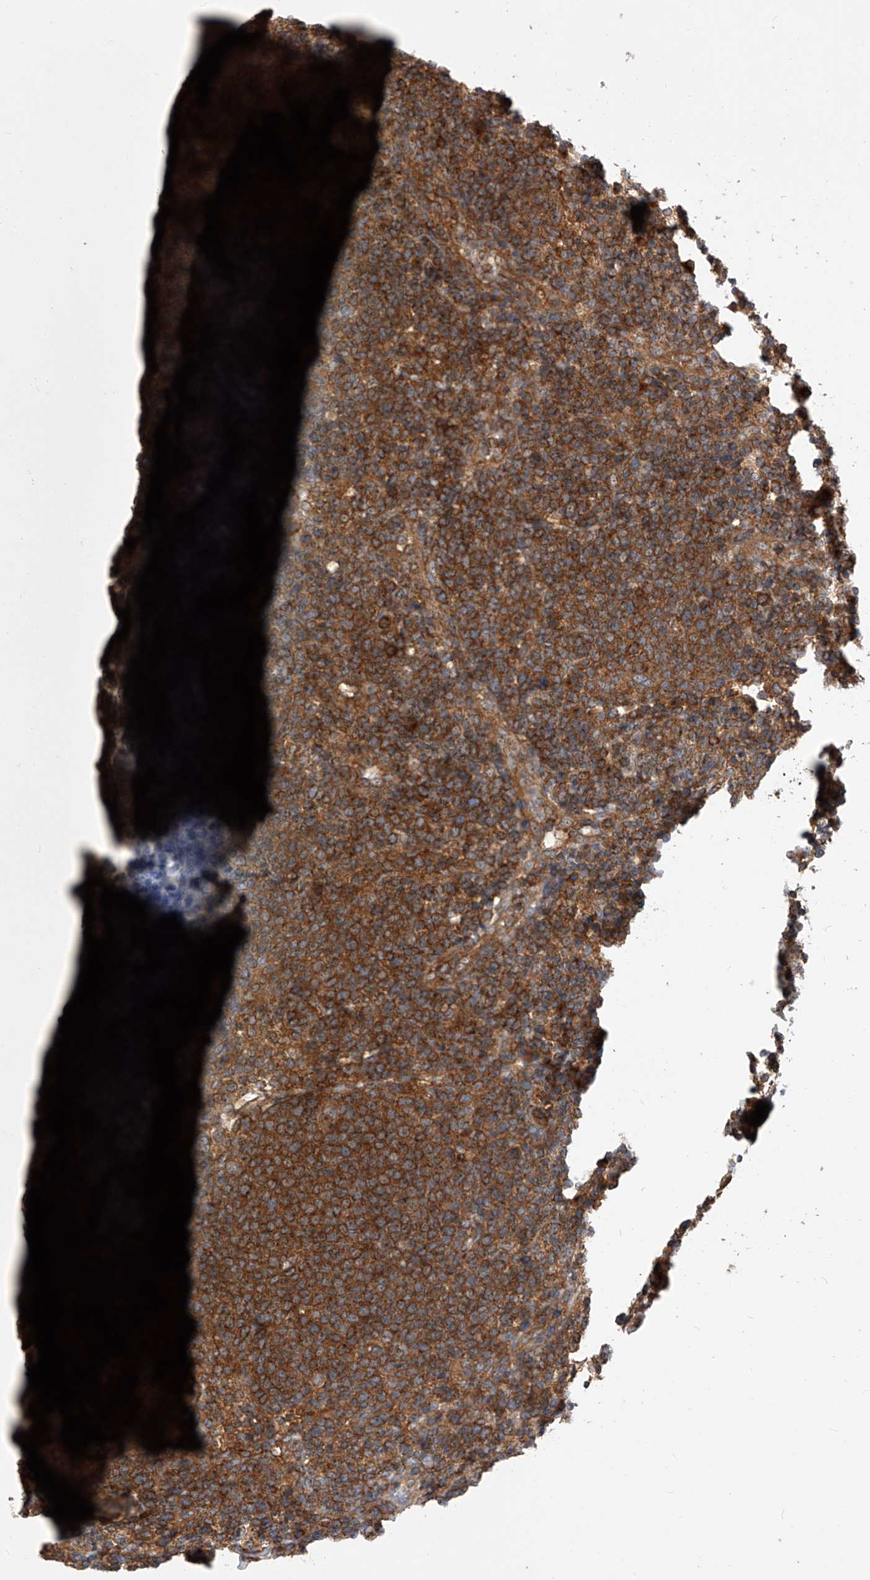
{"staining": {"intensity": "strong", "quantity": ">75%", "location": "cytoplasmic/membranous"}, "tissue": "lymphoma", "cell_type": "Tumor cells", "image_type": "cancer", "snomed": [{"axis": "morphology", "description": "Malignant lymphoma, non-Hodgkin's type, High grade"}, {"axis": "topography", "description": "Lymph node"}], "caption": "This histopathology image demonstrates lymphoma stained with immunohistochemistry (IHC) to label a protein in brown. The cytoplasmic/membranous of tumor cells show strong positivity for the protein. Nuclei are counter-stained blue.", "gene": "CFAP410", "patient": {"sex": "male", "age": 61}}